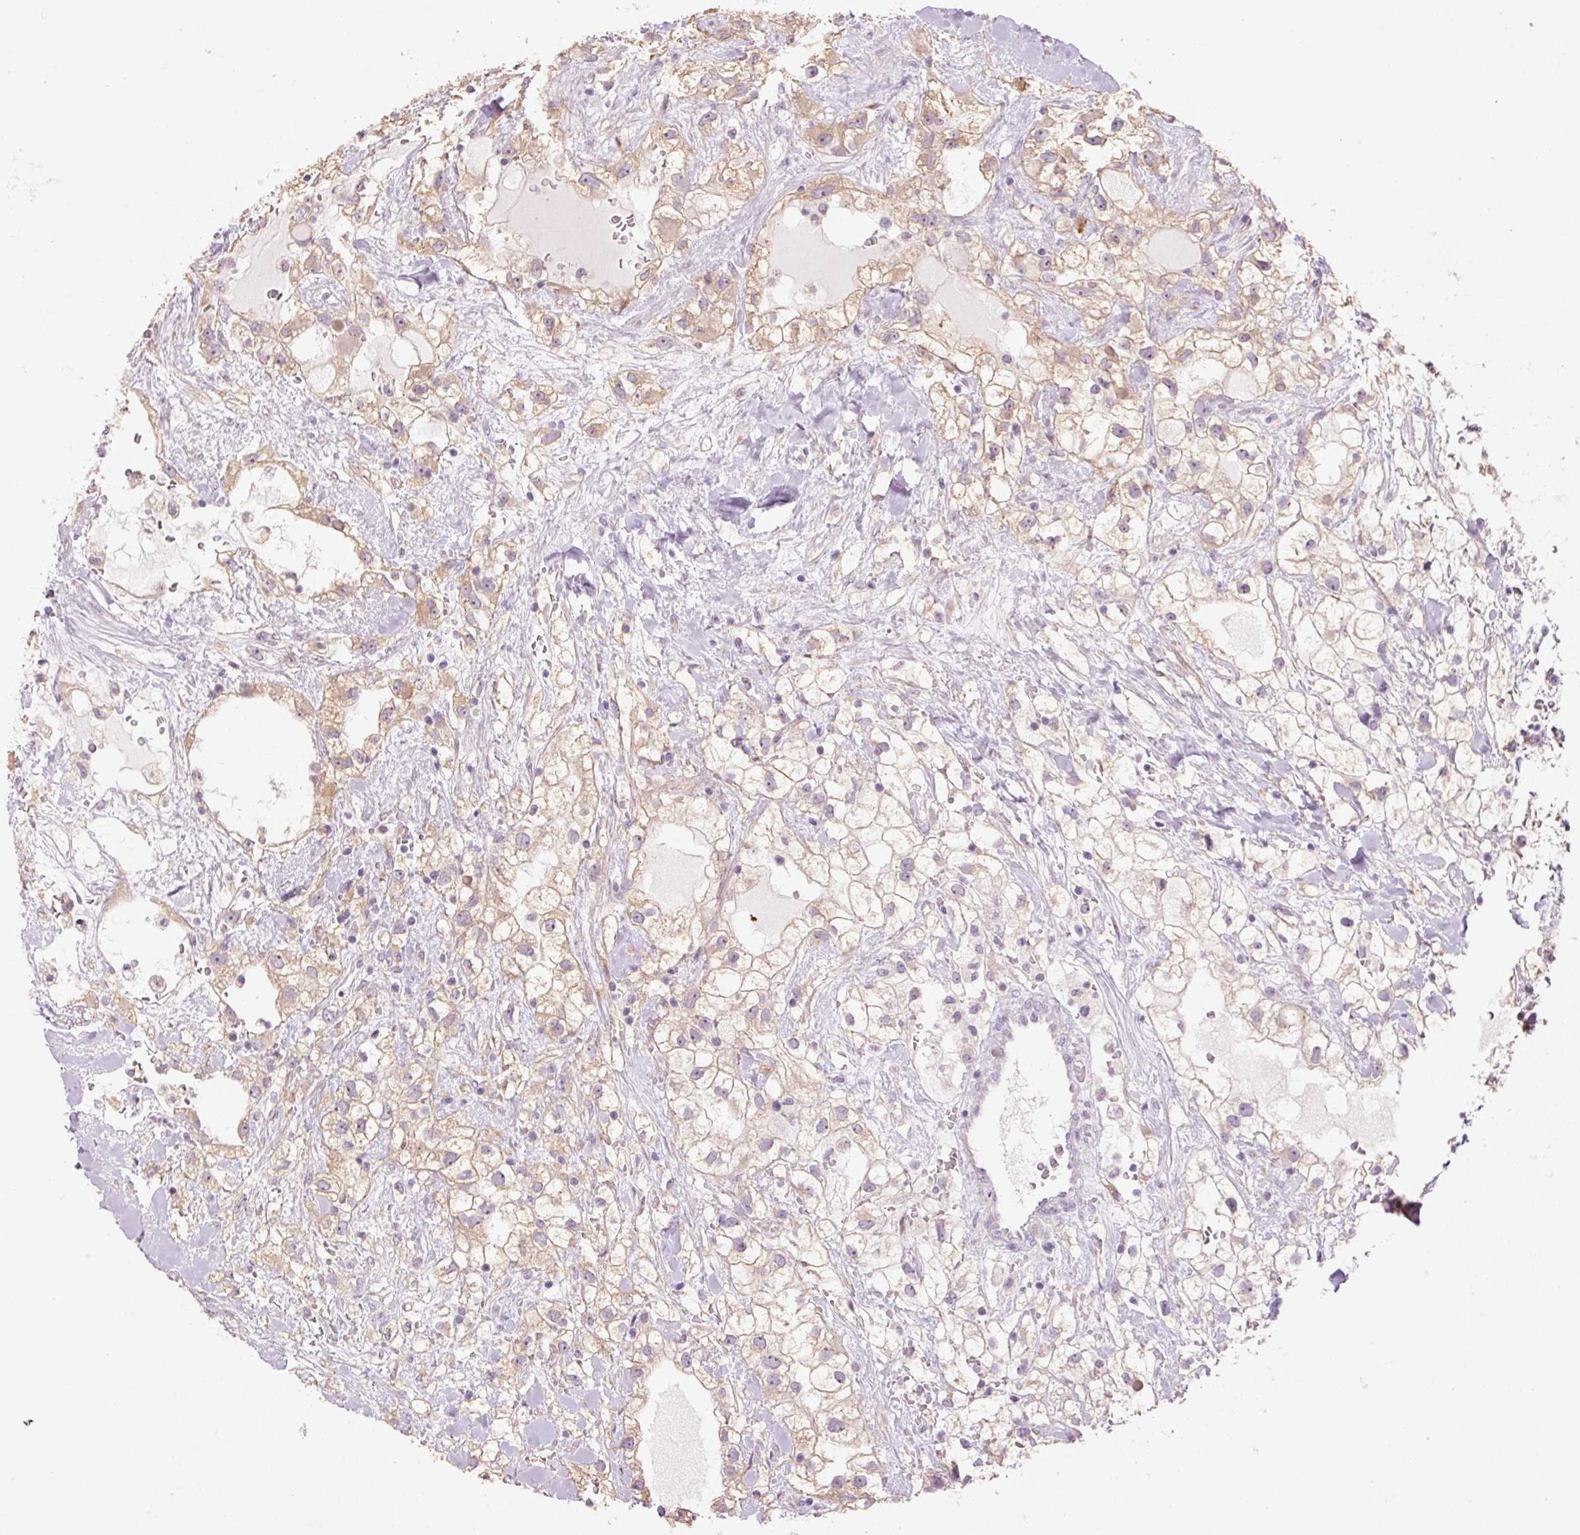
{"staining": {"intensity": "weak", "quantity": "25%-75%", "location": "cytoplasmic/membranous"}, "tissue": "renal cancer", "cell_type": "Tumor cells", "image_type": "cancer", "snomed": [{"axis": "morphology", "description": "Adenocarcinoma, NOS"}, {"axis": "topography", "description": "Kidney"}], "caption": "This is an image of immunohistochemistry (IHC) staining of renal cancer, which shows weak staining in the cytoplasmic/membranous of tumor cells.", "gene": "HAX1", "patient": {"sex": "male", "age": 59}}